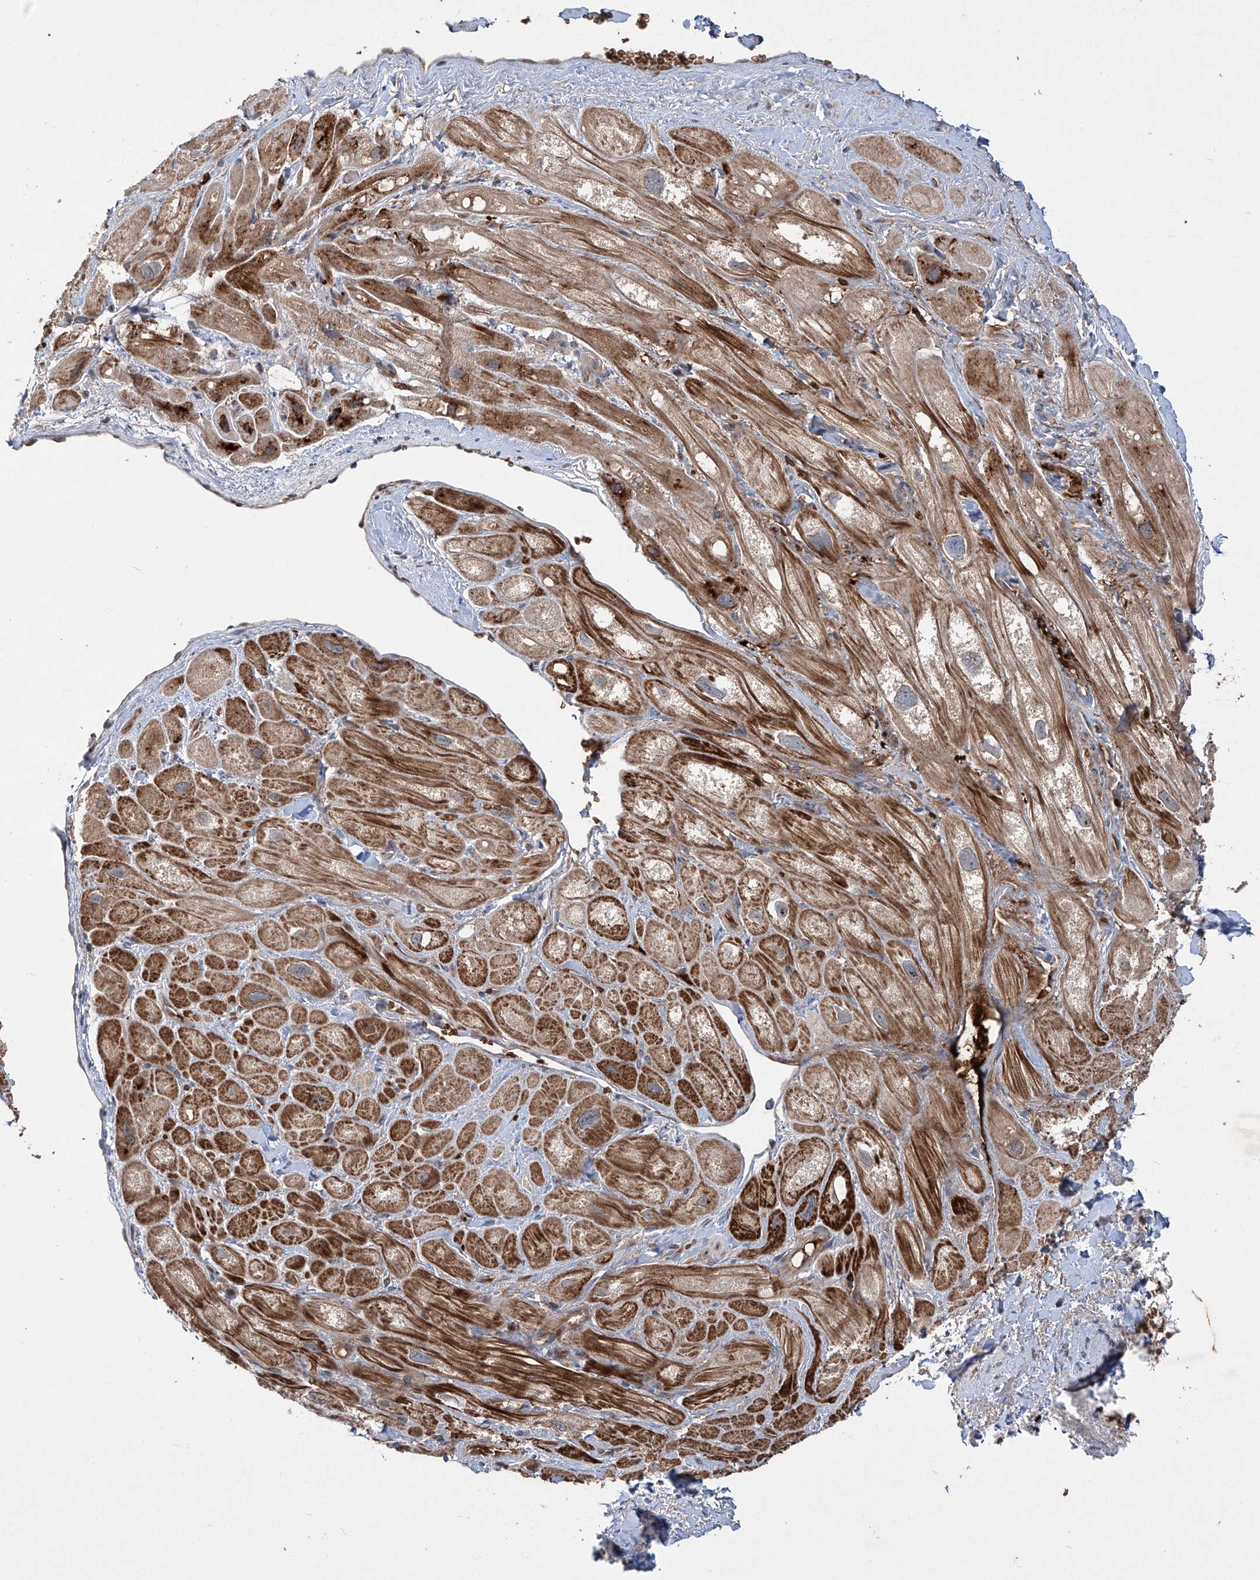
{"staining": {"intensity": "strong", "quantity": "25%-75%", "location": "cytoplasmic/membranous"}, "tissue": "heart muscle", "cell_type": "Cardiomyocytes", "image_type": "normal", "snomed": [{"axis": "morphology", "description": "Normal tissue, NOS"}, {"axis": "topography", "description": "Heart"}], "caption": "Heart muscle stained with DAB (3,3'-diaminobenzidine) IHC reveals high levels of strong cytoplasmic/membranous staining in about 25%-75% of cardiomyocytes.", "gene": "ZDHHC9", "patient": {"sex": "male", "age": 49}}